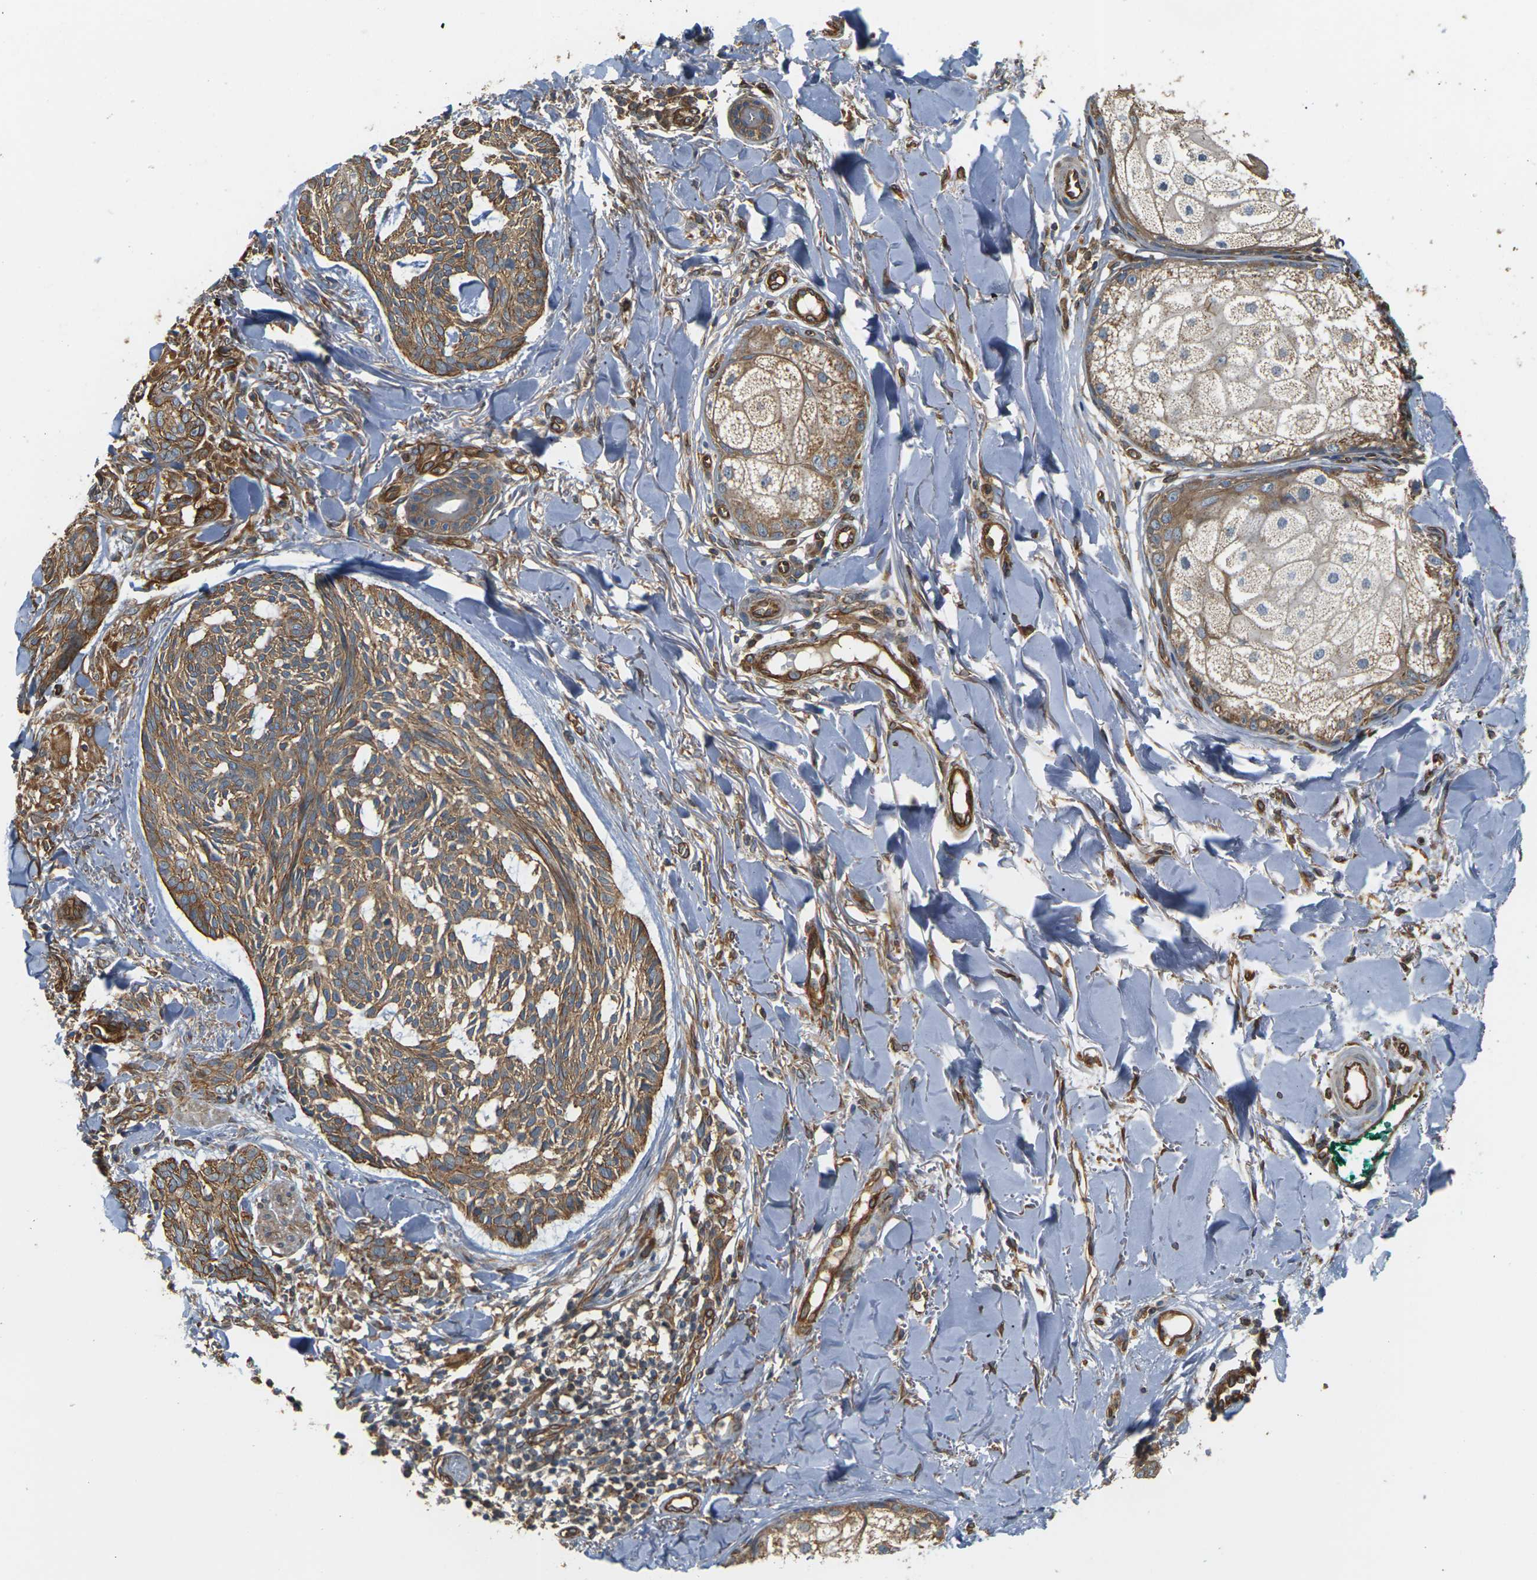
{"staining": {"intensity": "moderate", "quantity": ">75%", "location": "cytoplasmic/membranous"}, "tissue": "skin cancer", "cell_type": "Tumor cells", "image_type": "cancer", "snomed": [{"axis": "morphology", "description": "Basal cell carcinoma"}, {"axis": "topography", "description": "Skin"}], "caption": "Immunohistochemical staining of human basal cell carcinoma (skin) demonstrates medium levels of moderate cytoplasmic/membranous positivity in approximately >75% of tumor cells.", "gene": "PCDHB4", "patient": {"sex": "male", "age": 43}}